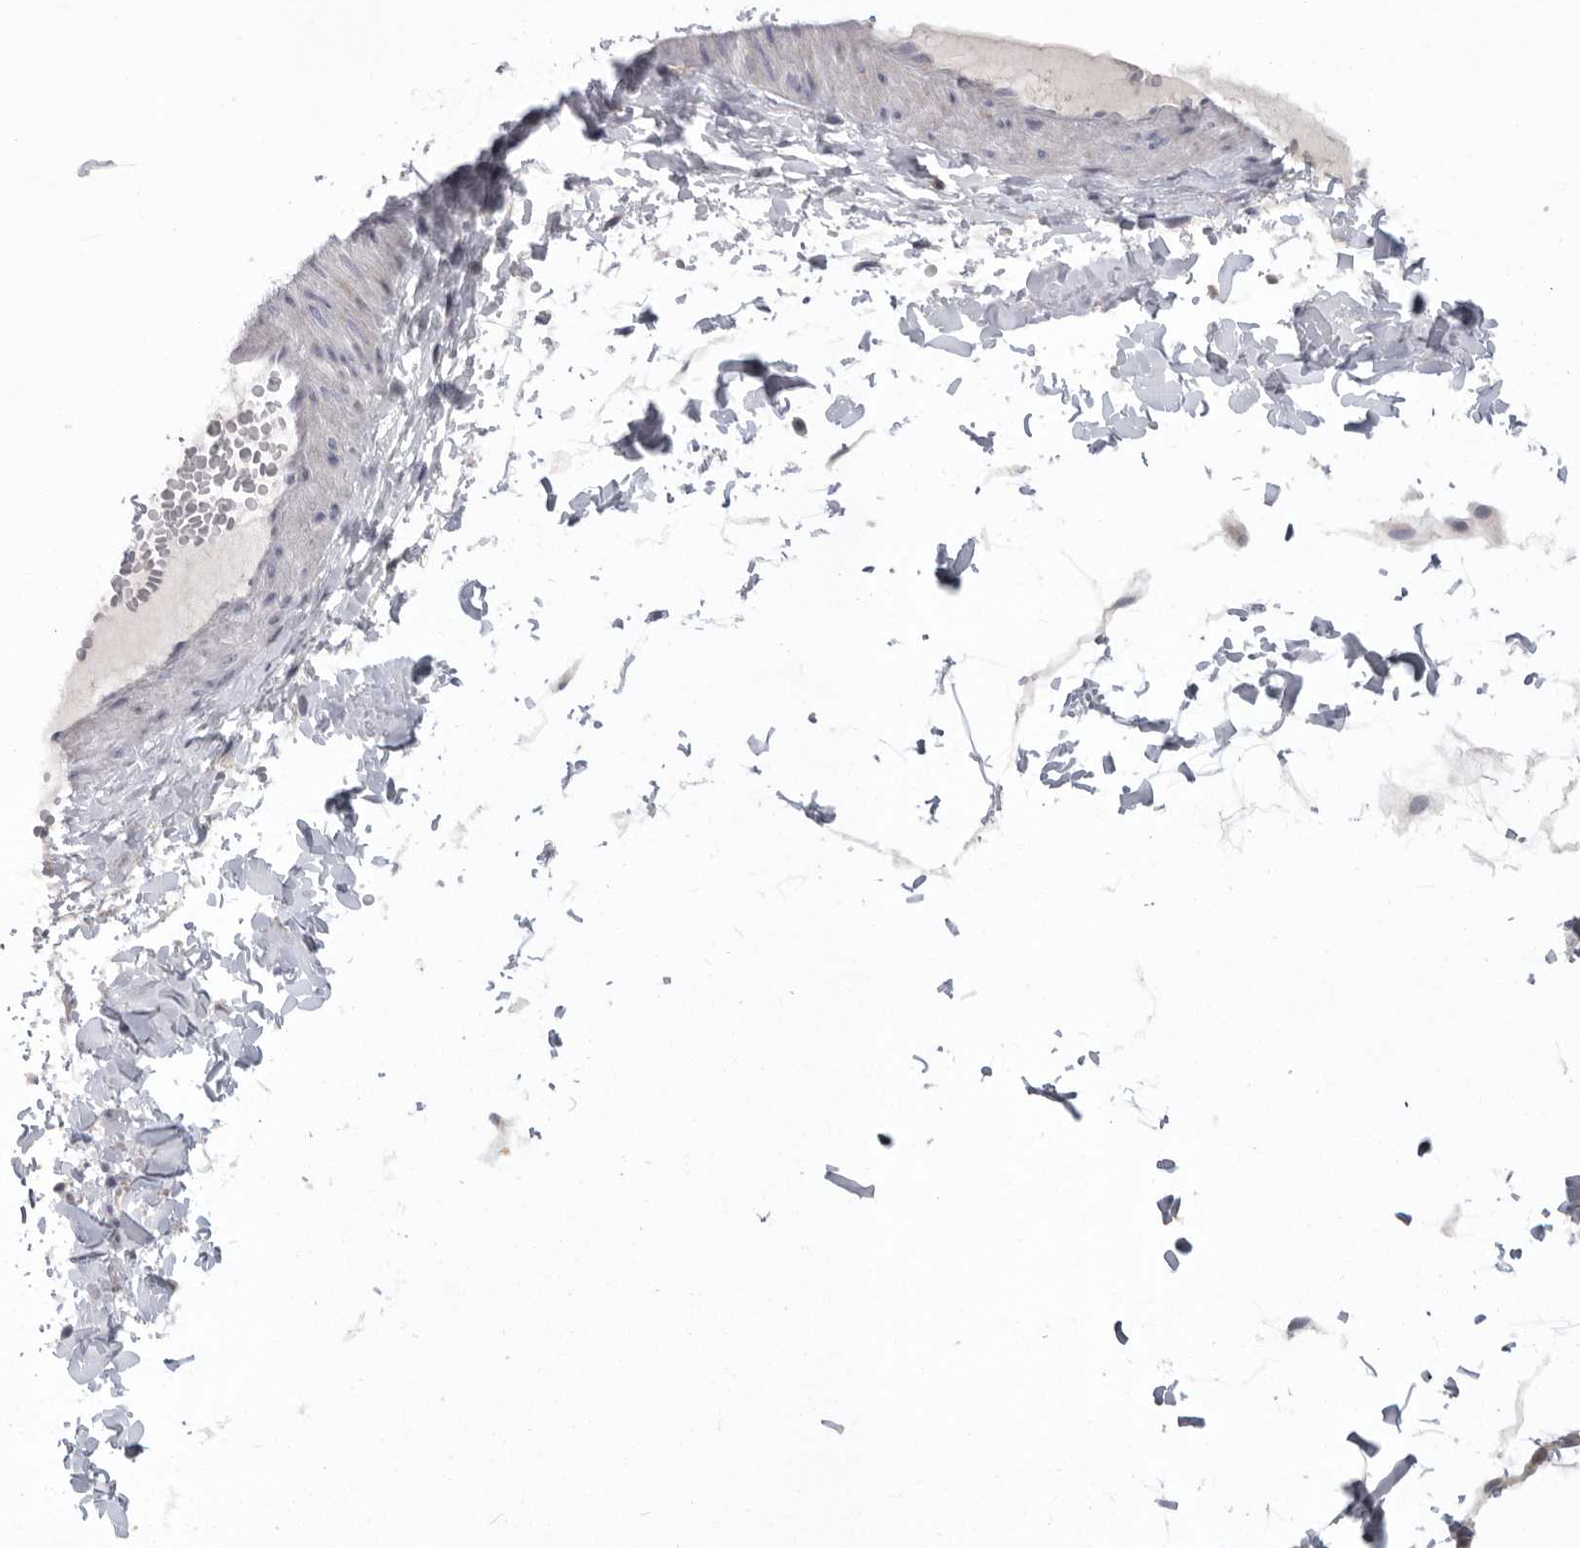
{"staining": {"intensity": "negative", "quantity": "none", "location": "none"}, "tissue": "adipose tissue", "cell_type": "Adipocytes", "image_type": "normal", "snomed": [{"axis": "morphology", "description": "Normal tissue, NOS"}, {"axis": "topography", "description": "Adipose tissue"}, {"axis": "topography", "description": "Vascular tissue"}, {"axis": "topography", "description": "Peripheral nerve tissue"}], "caption": "Immunohistochemical staining of unremarkable adipose tissue shows no significant positivity in adipocytes.", "gene": "USP24", "patient": {"sex": "male", "age": 25}}